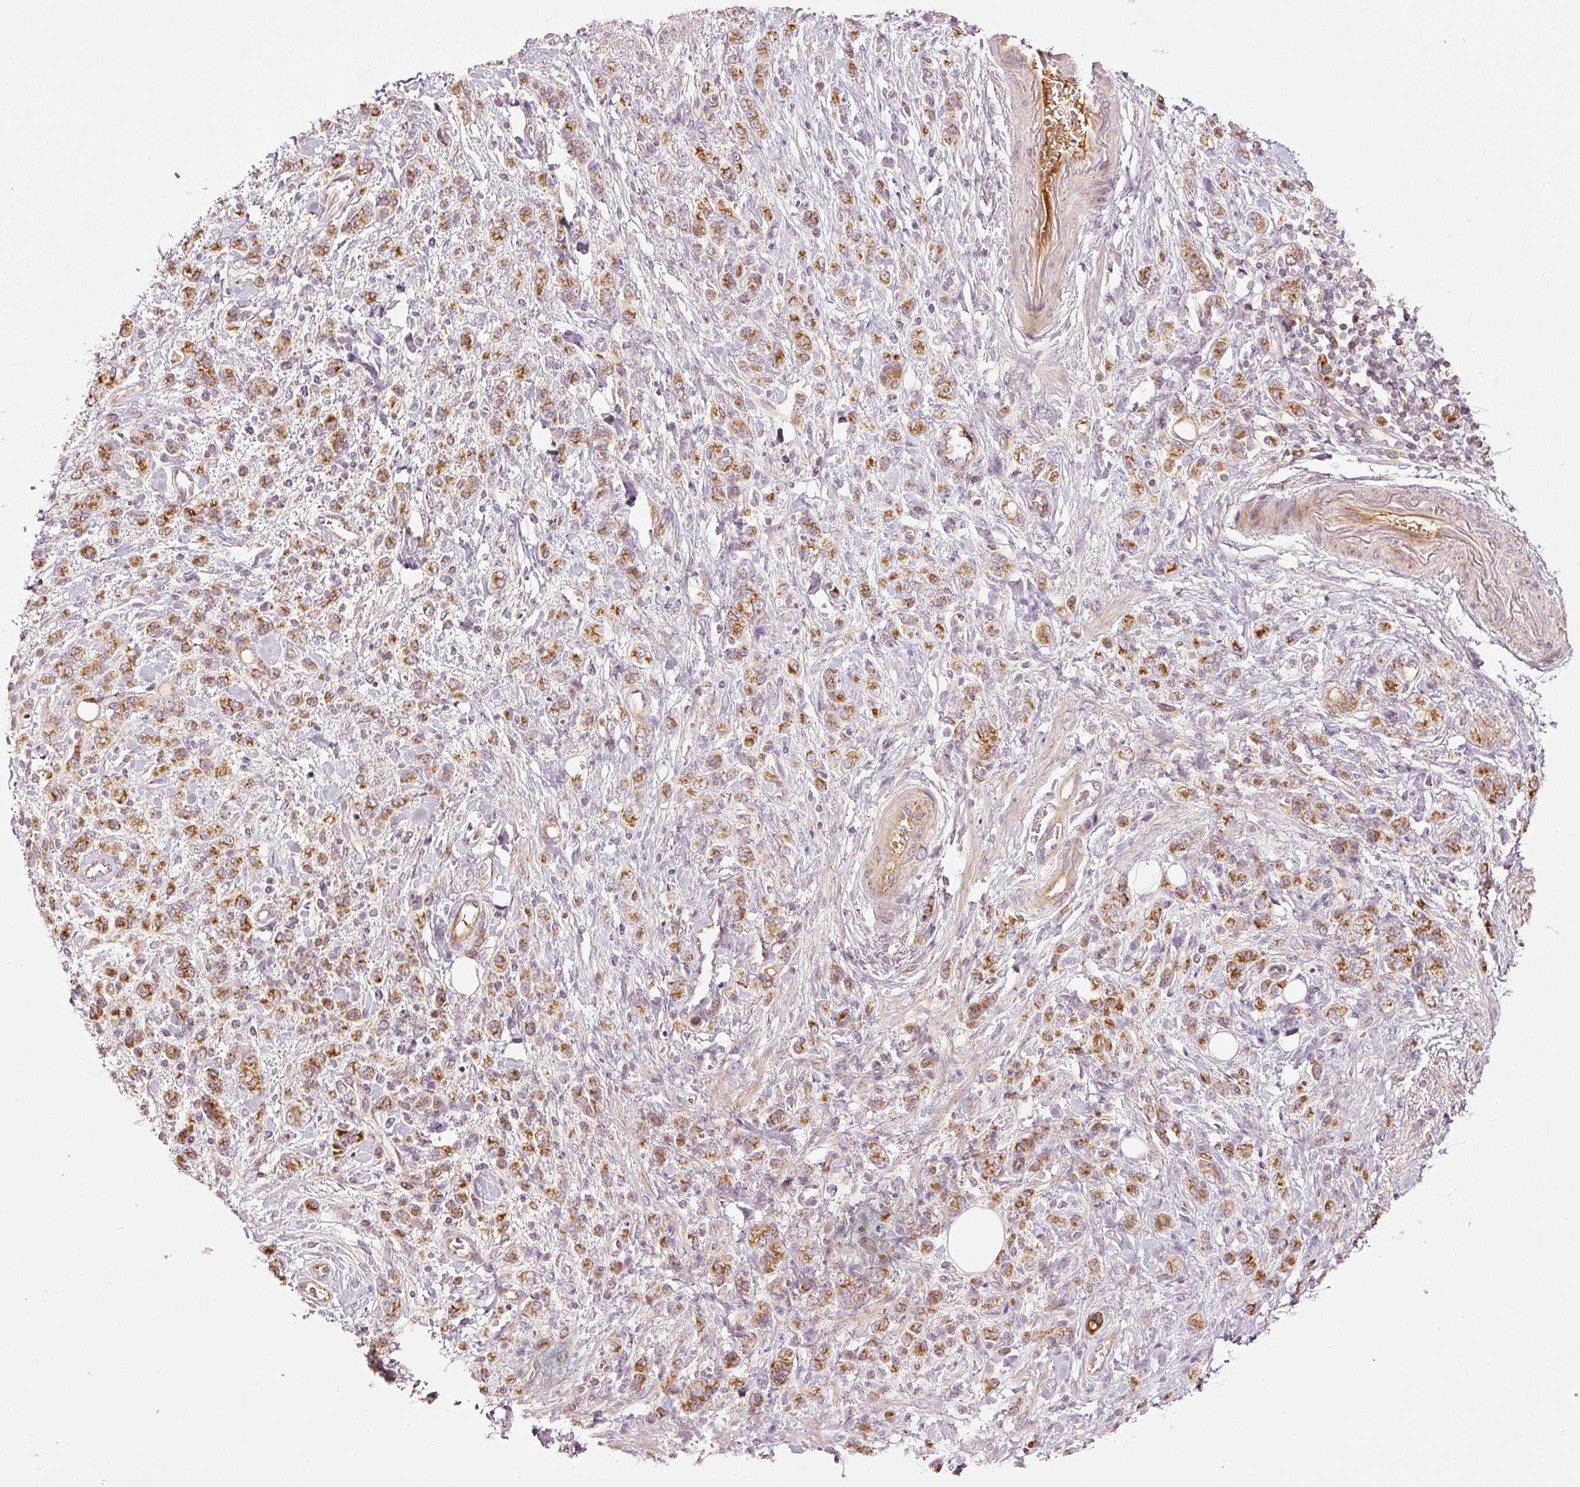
{"staining": {"intensity": "moderate", "quantity": ">75%", "location": "cytoplasmic/membranous"}, "tissue": "stomach cancer", "cell_type": "Tumor cells", "image_type": "cancer", "snomed": [{"axis": "morphology", "description": "Adenocarcinoma, NOS"}, {"axis": "topography", "description": "Stomach"}], "caption": "Stomach cancer tissue displays moderate cytoplasmic/membranous expression in about >75% of tumor cells, visualized by immunohistochemistry.", "gene": "SERPING1", "patient": {"sex": "male", "age": 77}}